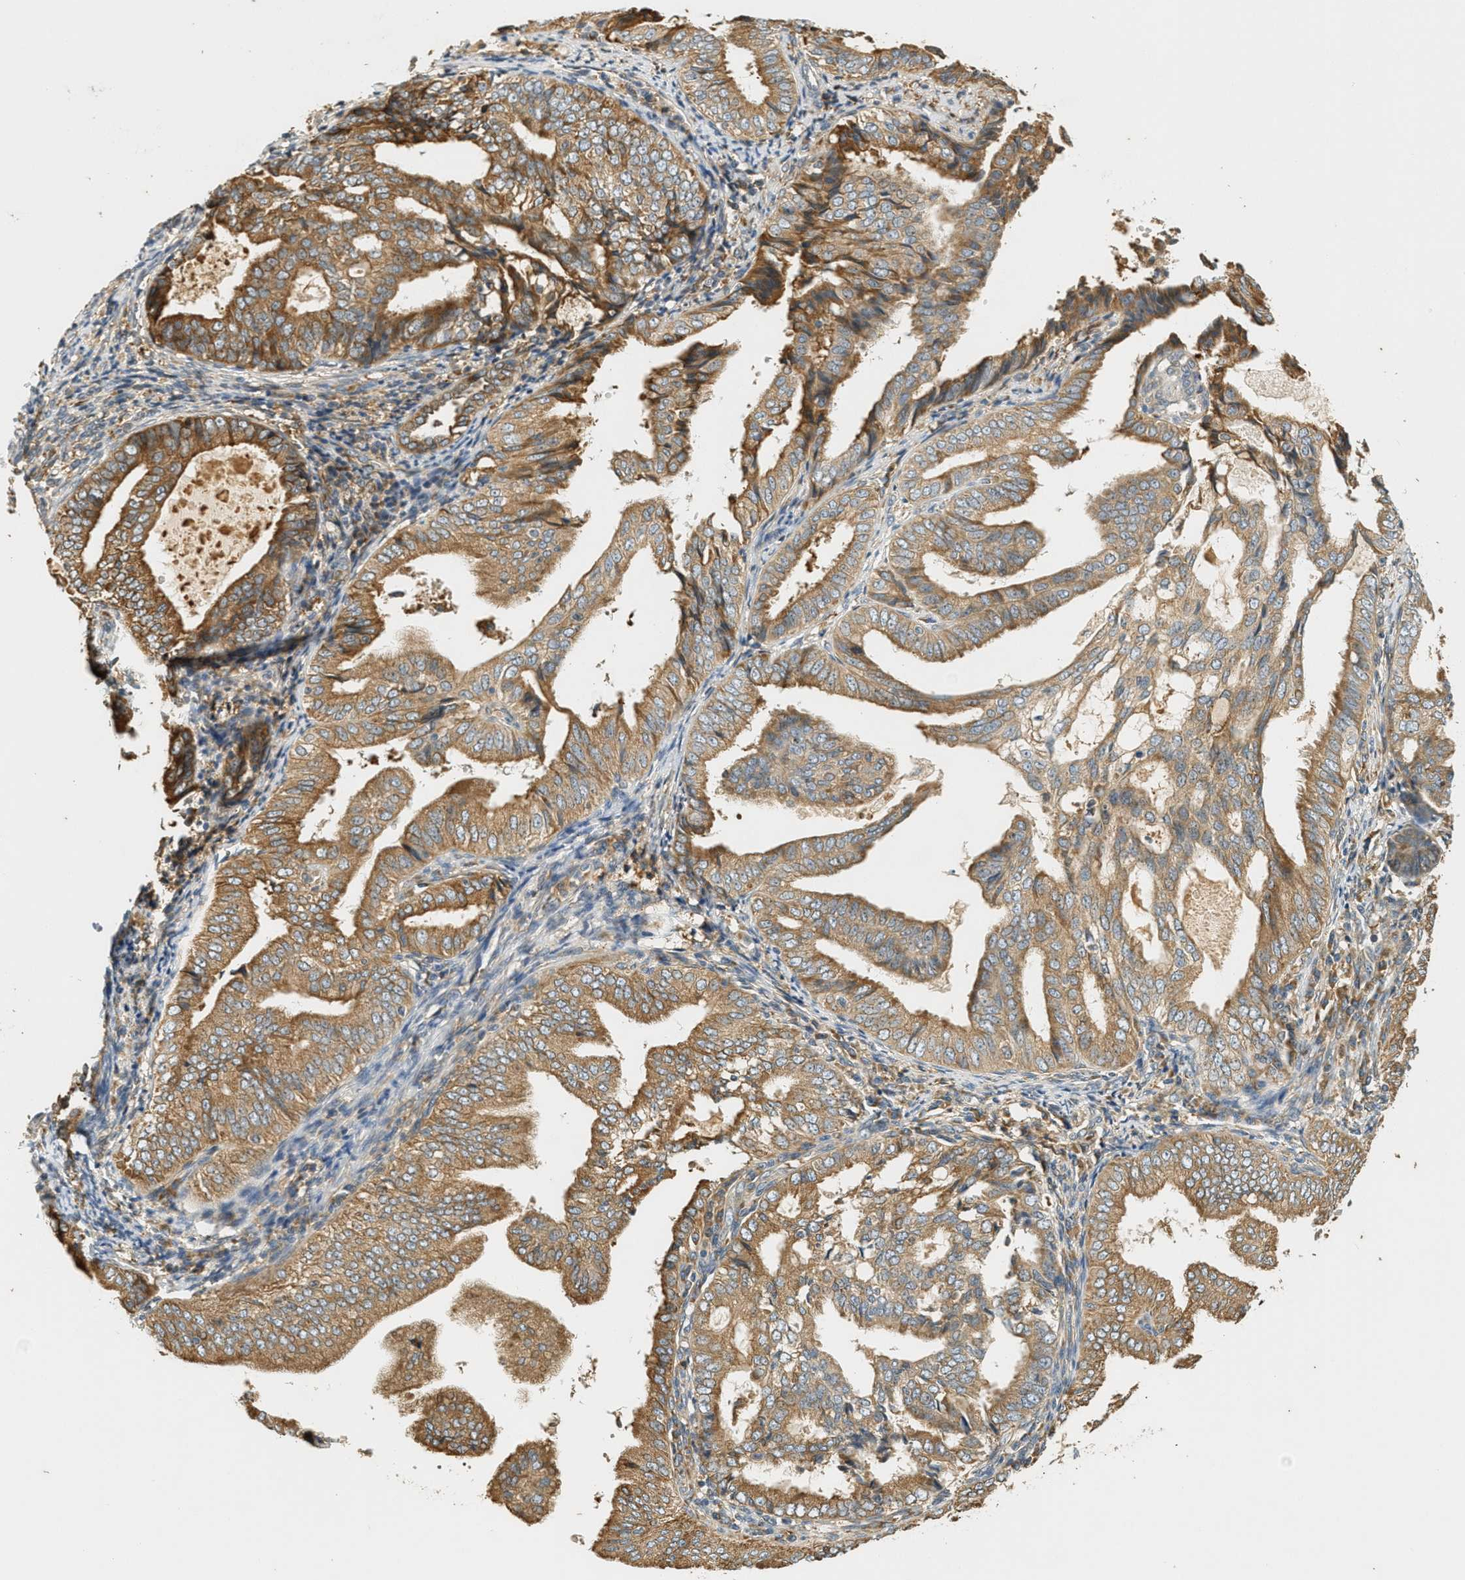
{"staining": {"intensity": "moderate", "quantity": ">75%", "location": "cytoplasmic/membranous"}, "tissue": "endometrial cancer", "cell_type": "Tumor cells", "image_type": "cancer", "snomed": [{"axis": "morphology", "description": "Adenocarcinoma, NOS"}, {"axis": "topography", "description": "Endometrium"}], "caption": "A high-resolution histopathology image shows immunohistochemistry staining of endometrial cancer, which shows moderate cytoplasmic/membranous positivity in about >75% of tumor cells.", "gene": "PDK1", "patient": {"sex": "female", "age": 58}}